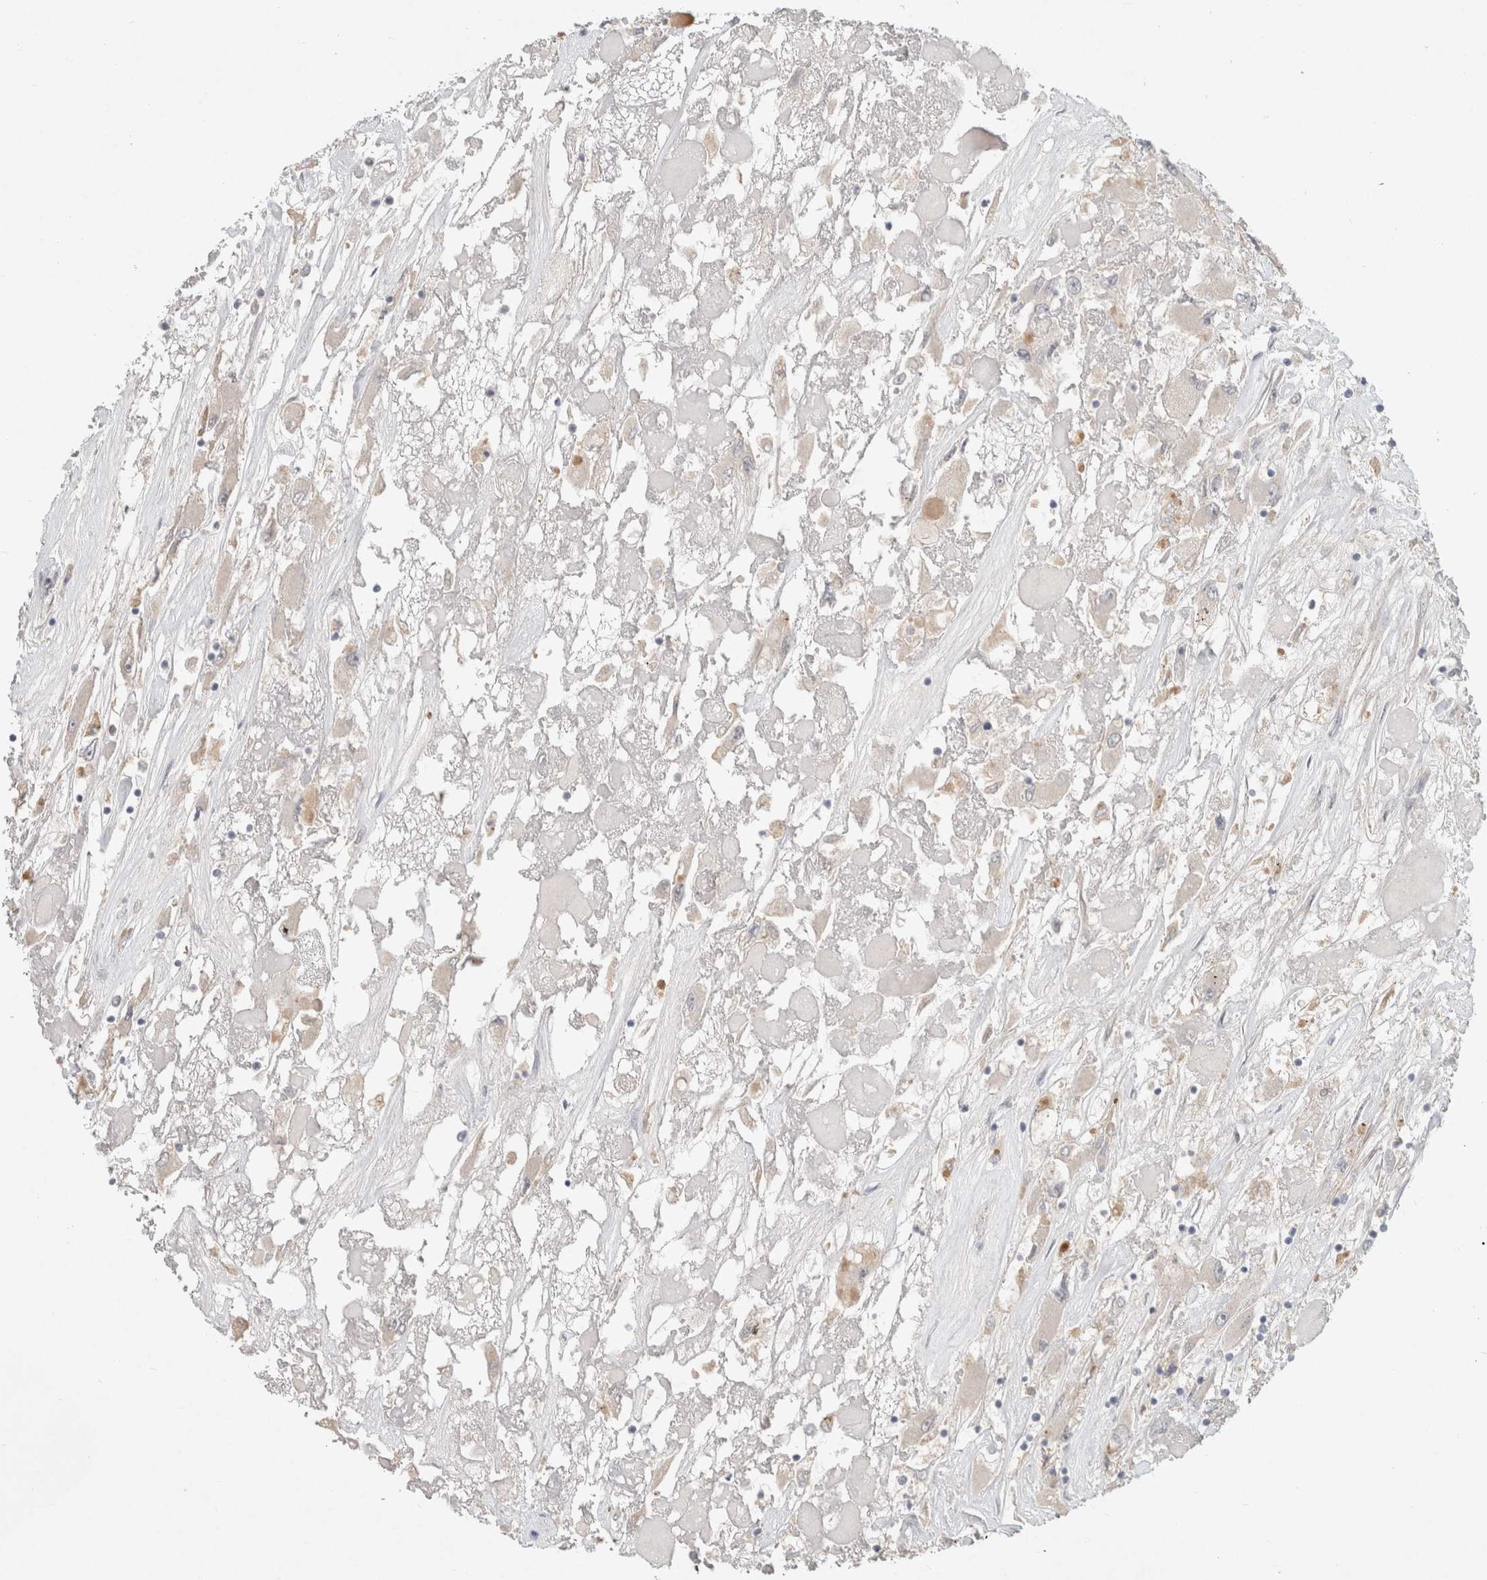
{"staining": {"intensity": "weak", "quantity": "<25%", "location": "cytoplasmic/membranous"}, "tissue": "renal cancer", "cell_type": "Tumor cells", "image_type": "cancer", "snomed": [{"axis": "morphology", "description": "Adenocarcinoma, NOS"}, {"axis": "topography", "description": "Kidney"}], "caption": "This is a histopathology image of IHC staining of renal cancer, which shows no staining in tumor cells.", "gene": "RASAL2", "patient": {"sex": "female", "age": 52}}